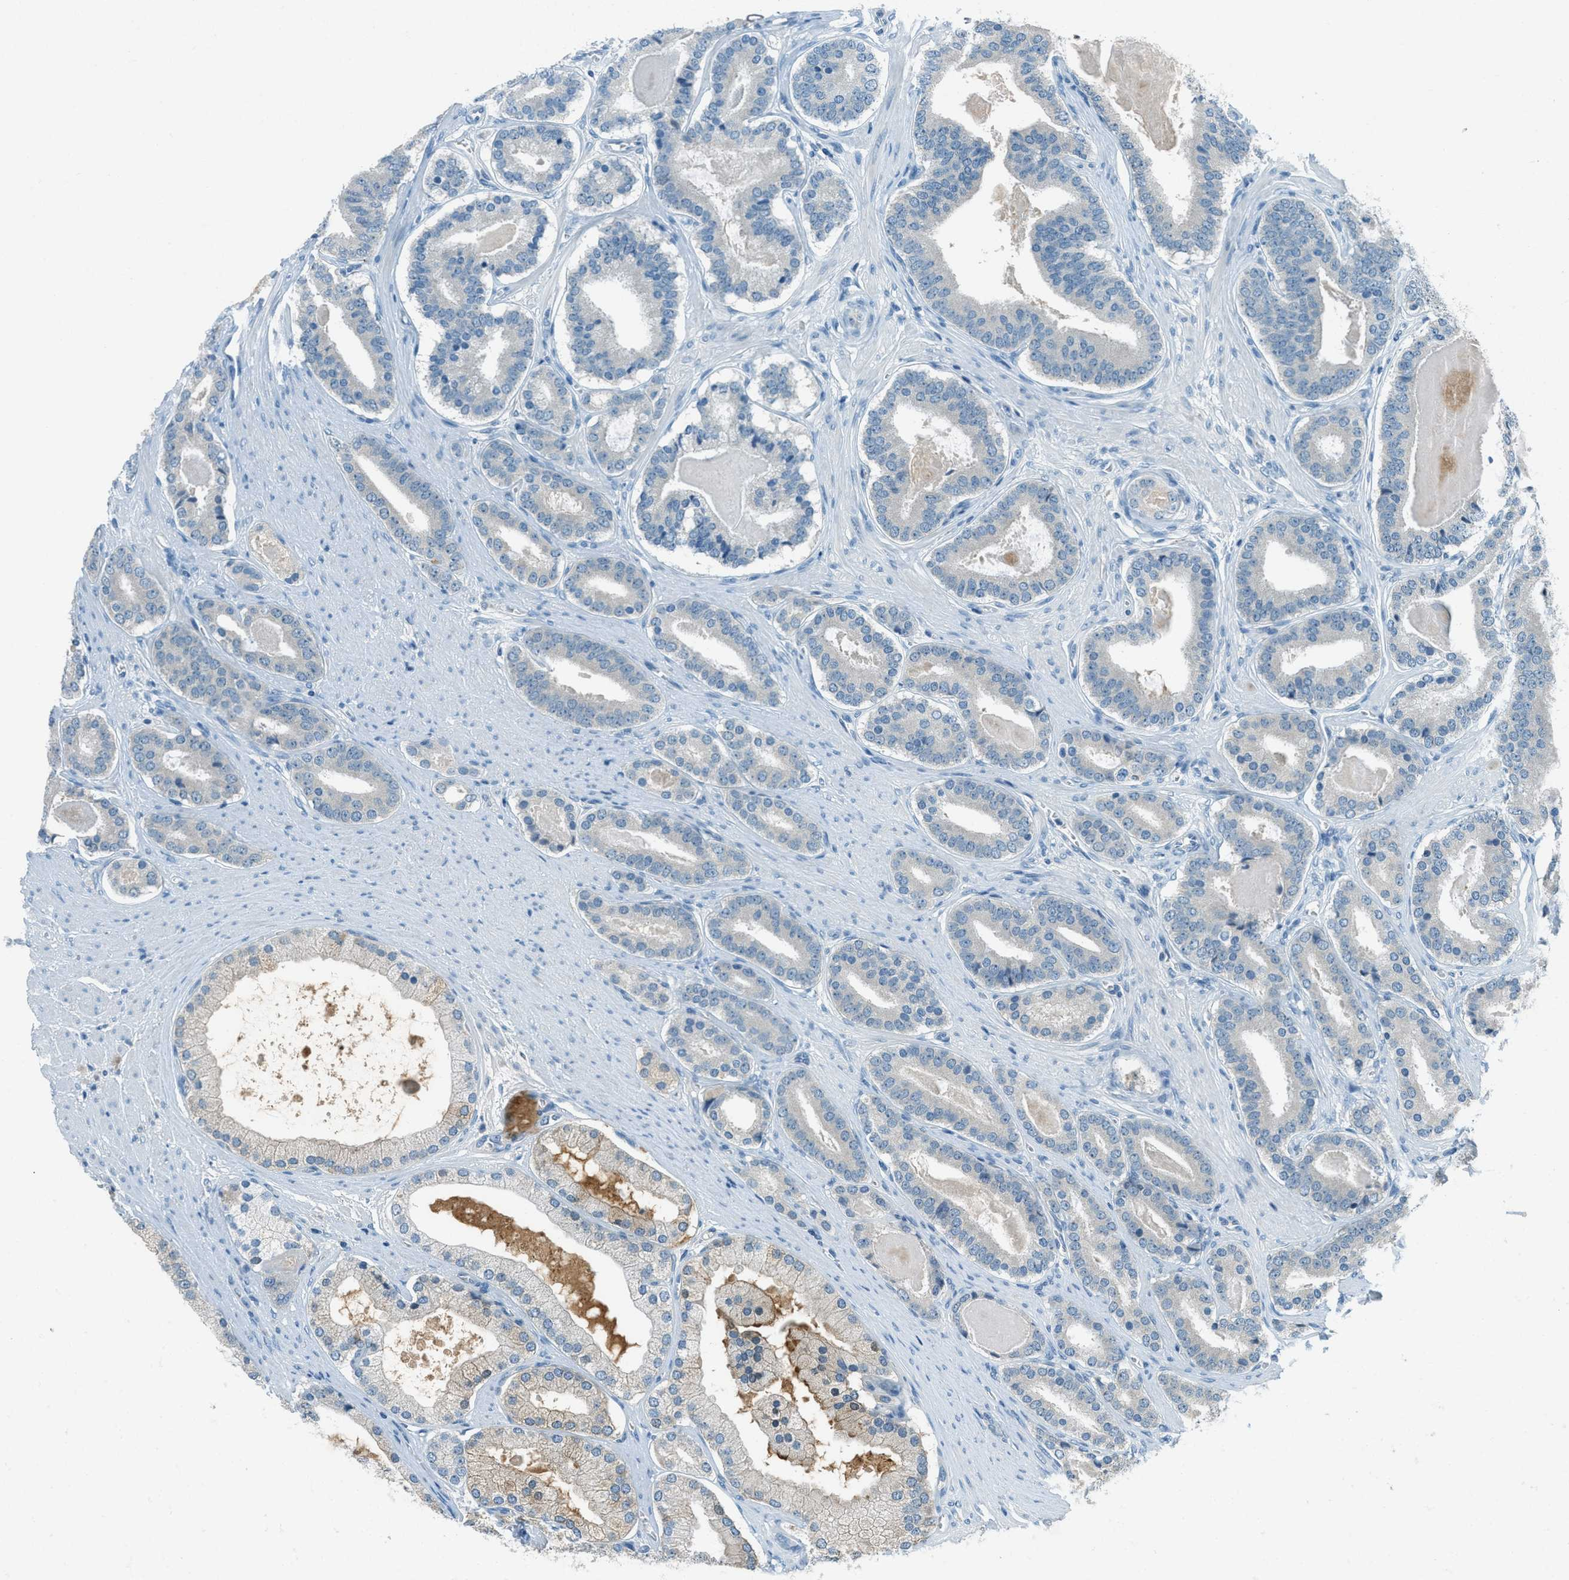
{"staining": {"intensity": "negative", "quantity": "none", "location": "none"}, "tissue": "prostate cancer", "cell_type": "Tumor cells", "image_type": "cancer", "snomed": [{"axis": "morphology", "description": "Adenocarcinoma, High grade"}, {"axis": "topography", "description": "Prostate"}], "caption": "Micrograph shows no protein positivity in tumor cells of prostate cancer (adenocarcinoma (high-grade)) tissue. (DAB immunohistochemistry (IHC) visualized using brightfield microscopy, high magnification).", "gene": "MSLN", "patient": {"sex": "male", "age": 60}}